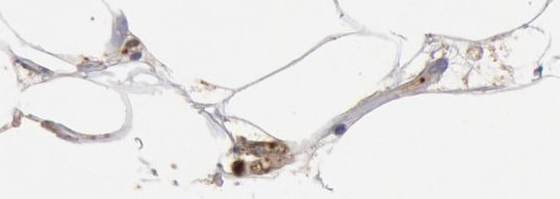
{"staining": {"intensity": "negative", "quantity": "none", "location": "none"}, "tissue": "adipose tissue", "cell_type": "Adipocytes", "image_type": "normal", "snomed": [{"axis": "morphology", "description": "Normal tissue, NOS"}, {"axis": "morphology", "description": "Duct carcinoma"}, {"axis": "topography", "description": "Breast"}, {"axis": "topography", "description": "Adipose tissue"}], "caption": "IHC photomicrograph of unremarkable adipose tissue stained for a protein (brown), which exhibits no expression in adipocytes.", "gene": "FOXA2", "patient": {"sex": "female", "age": 37}}